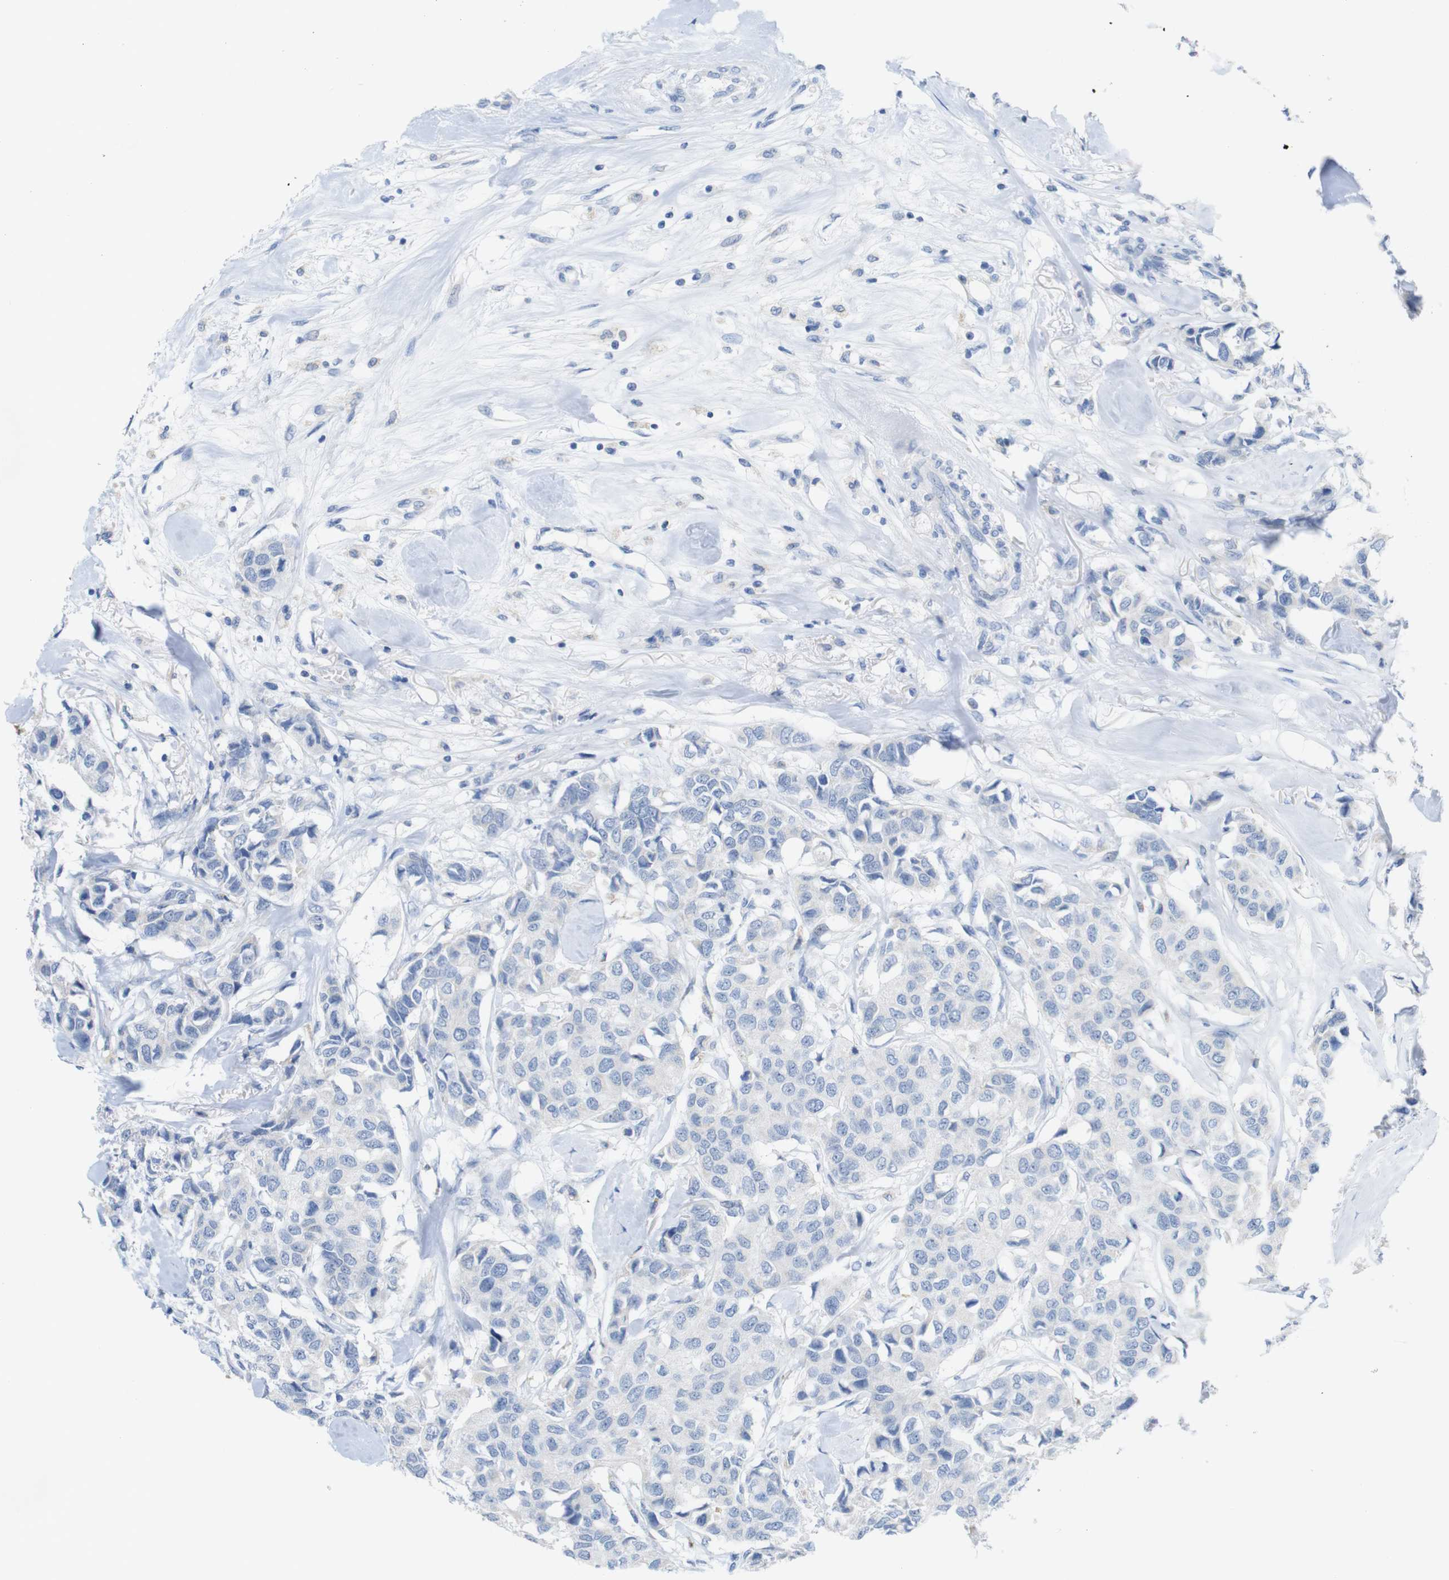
{"staining": {"intensity": "negative", "quantity": "none", "location": "none"}, "tissue": "breast cancer", "cell_type": "Tumor cells", "image_type": "cancer", "snomed": [{"axis": "morphology", "description": "Duct carcinoma"}, {"axis": "topography", "description": "Breast"}], "caption": "Immunohistochemical staining of human invasive ductal carcinoma (breast) reveals no significant expression in tumor cells.", "gene": "LAG3", "patient": {"sex": "female", "age": 80}}